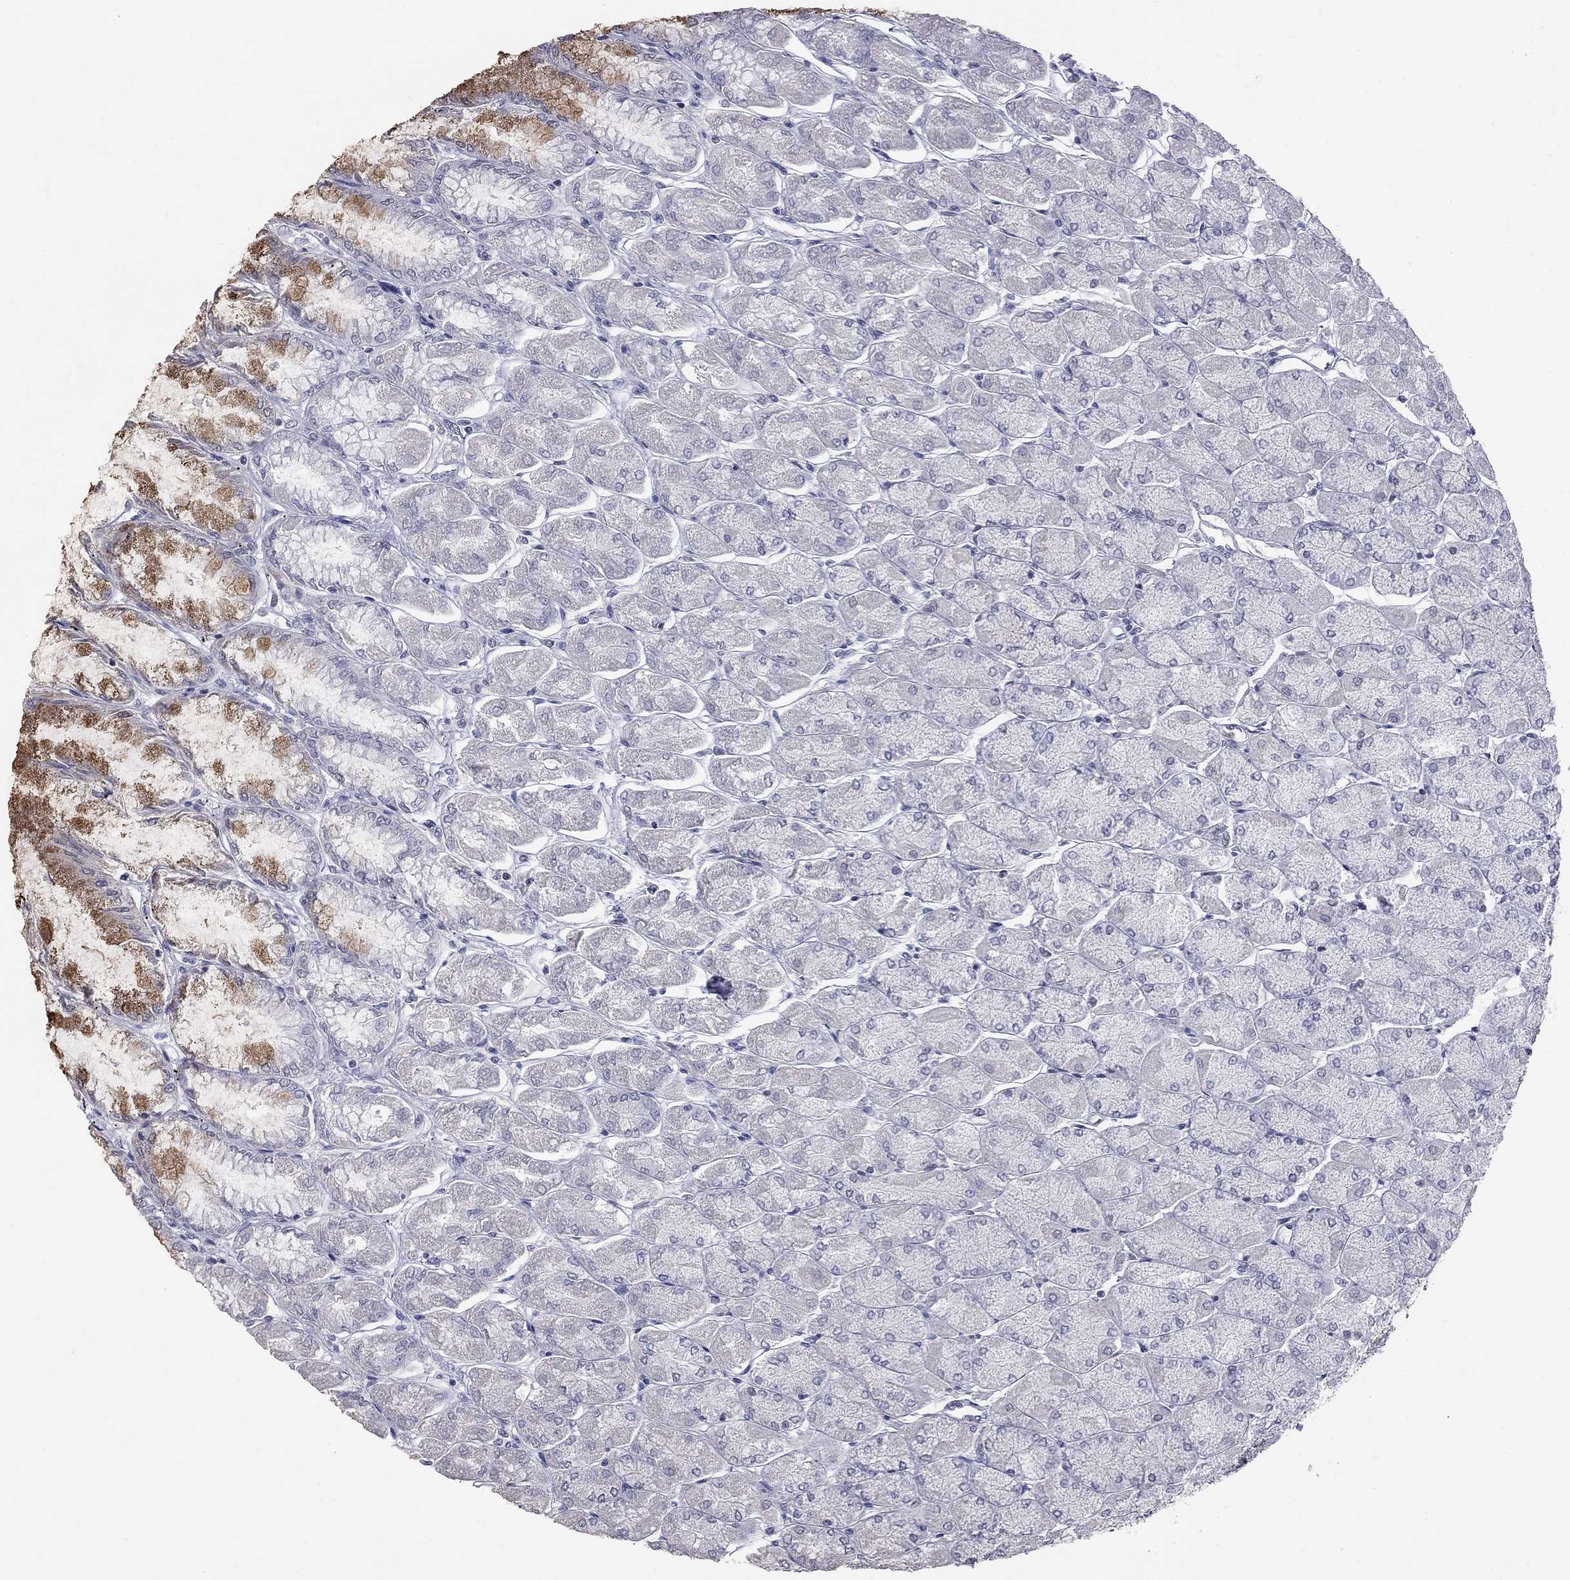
{"staining": {"intensity": "strong", "quantity": "25%-75%", "location": "cytoplasmic/membranous"}, "tissue": "stomach", "cell_type": "Glandular cells", "image_type": "normal", "snomed": [{"axis": "morphology", "description": "Normal tissue, NOS"}, {"axis": "topography", "description": "Stomach, upper"}], "caption": "Stomach stained with immunohistochemistry demonstrates strong cytoplasmic/membranous positivity in approximately 25%-75% of glandular cells. (IHC, brightfield microscopy, high magnification).", "gene": "ZNF154", "patient": {"sex": "male", "age": 60}}